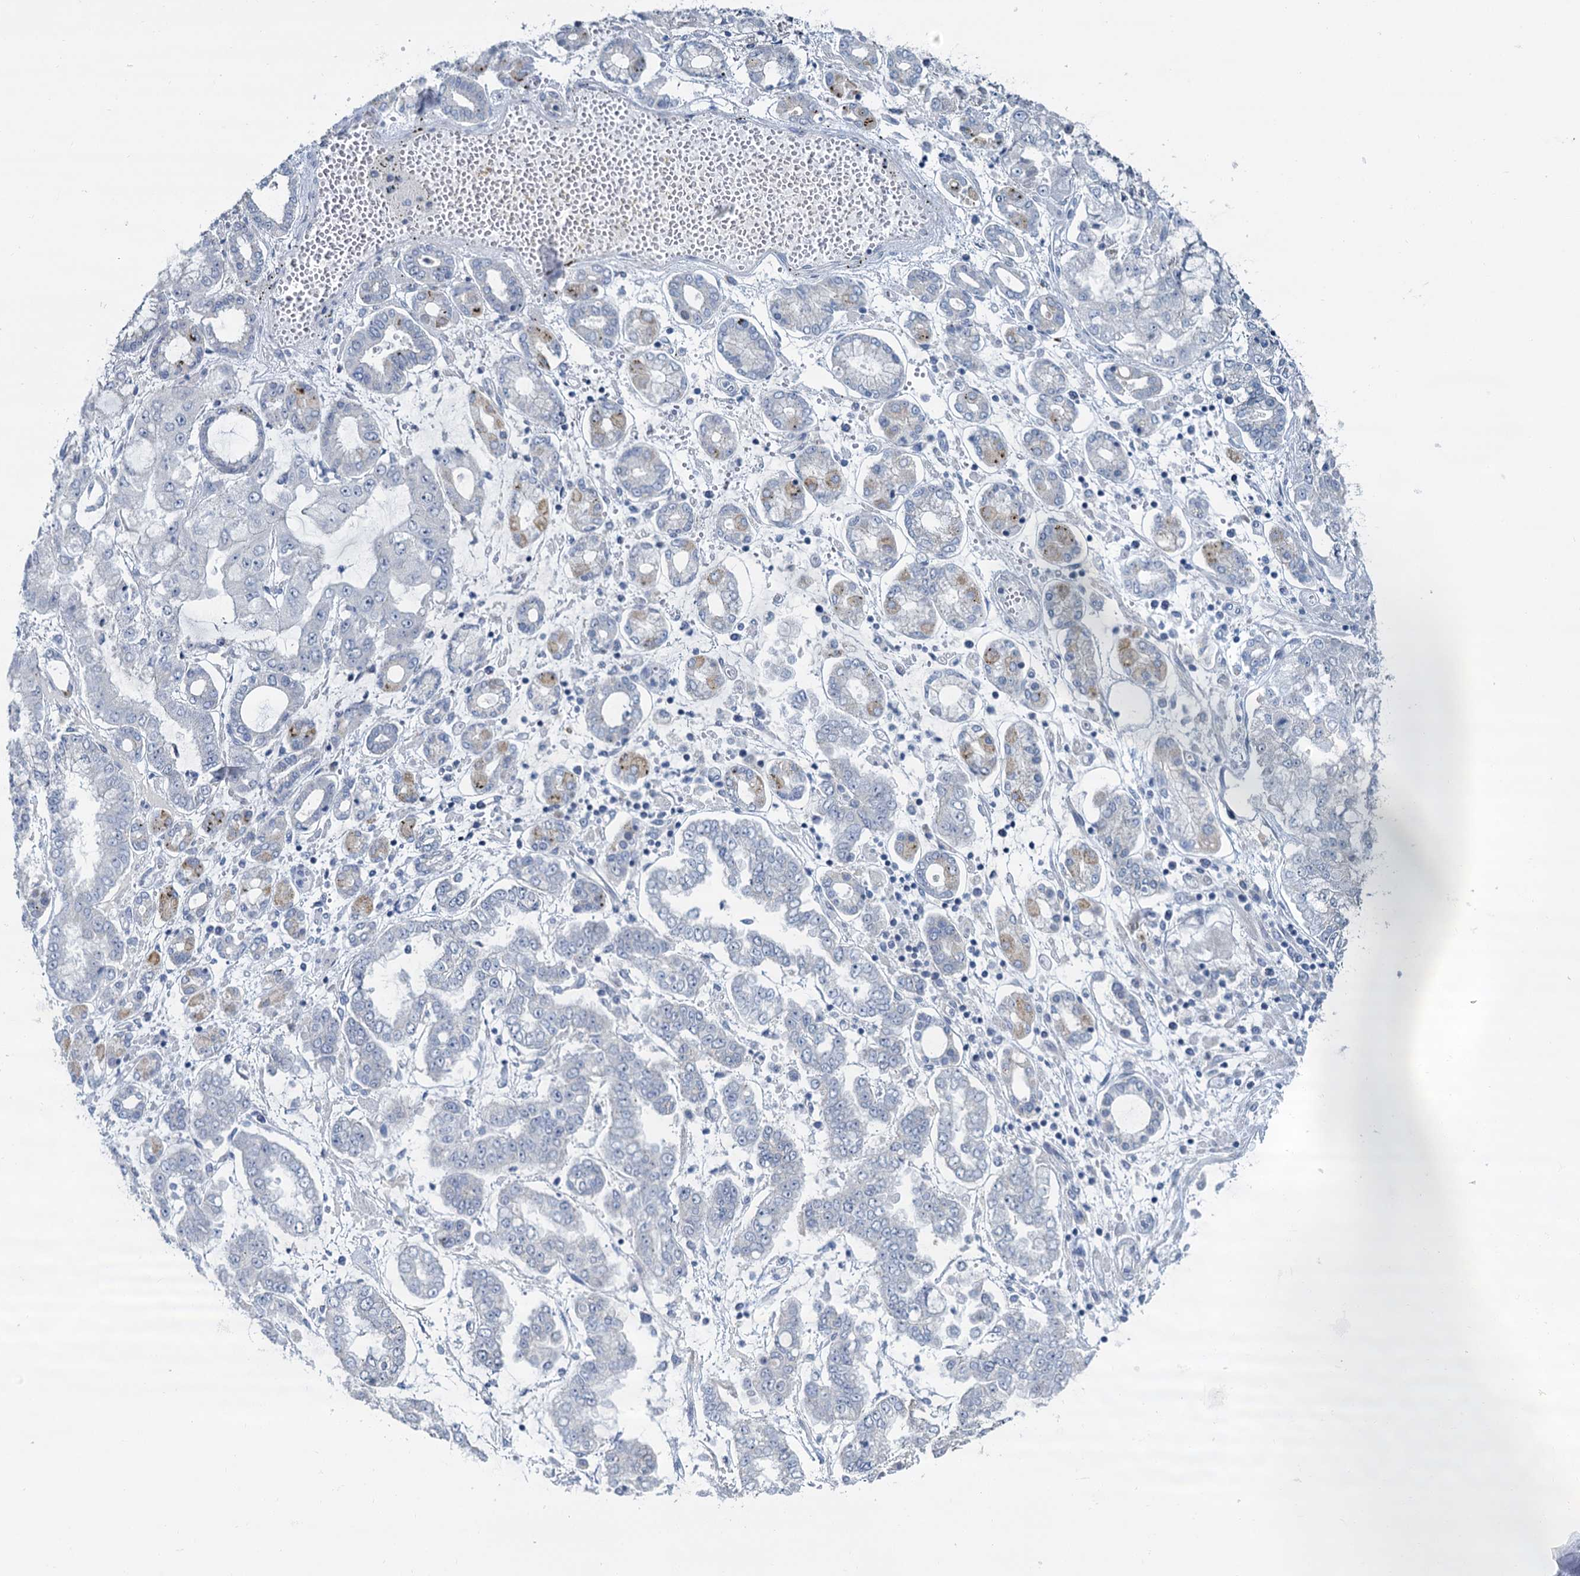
{"staining": {"intensity": "negative", "quantity": "none", "location": "none"}, "tissue": "stomach cancer", "cell_type": "Tumor cells", "image_type": "cancer", "snomed": [{"axis": "morphology", "description": "Adenocarcinoma, NOS"}, {"axis": "topography", "description": "Stomach"}], "caption": "Human stomach adenocarcinoma stained for a protein using IHC exhibits no positivity in tumor cells.", "gene": "ACRBP", "patient": {"sex": "male", "age": 76}}